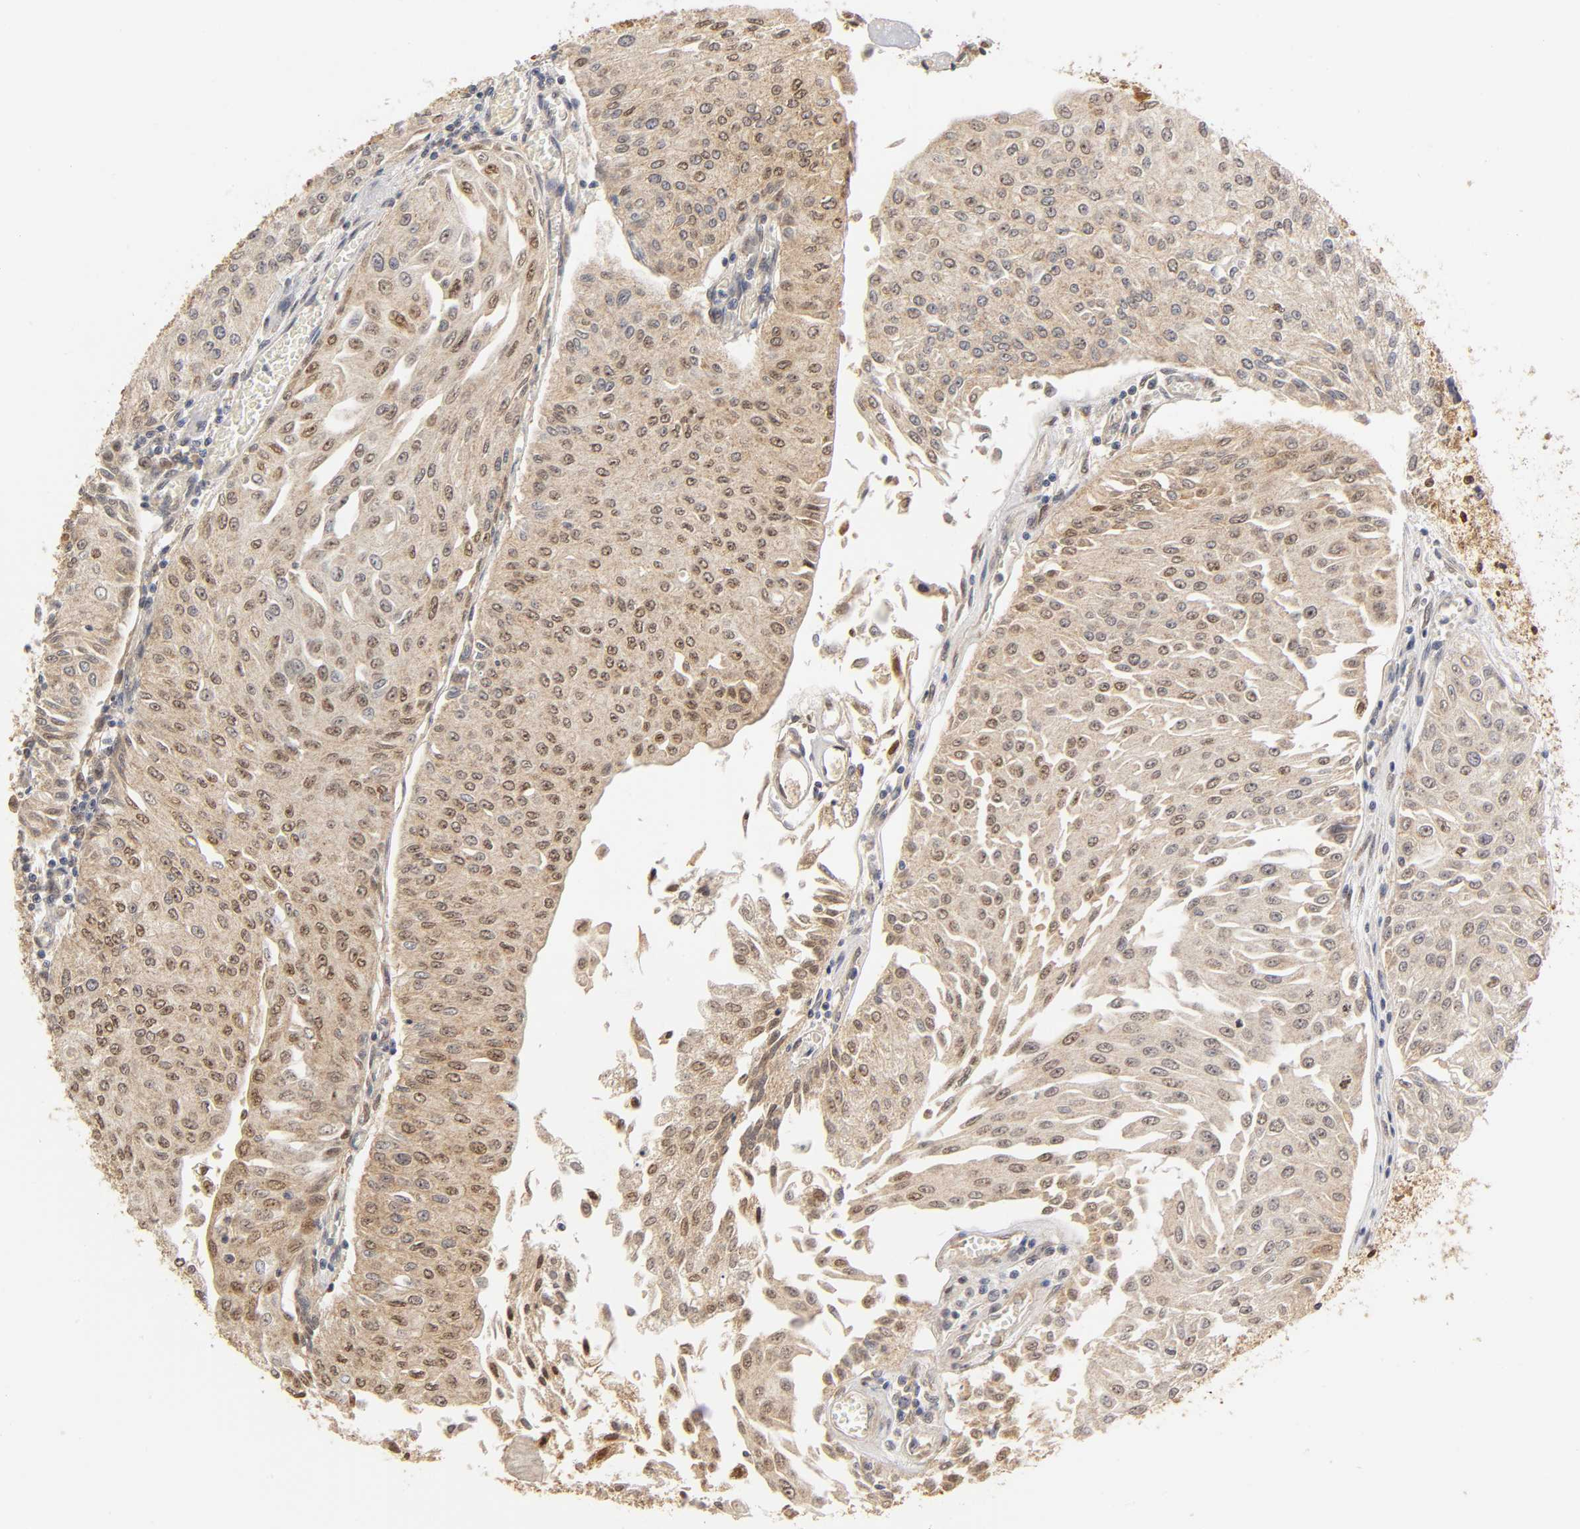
{"staining": {"intensity": "moderate", "quantity": "25%-75%", "location": "nuclear"}, "tissue": "urothelial cancer", "cell_type": "Tumor cells", "image_type": "cancer", "snomed": [{"axis": "morphology", "description": "Urothelial carcinoma, Low grade"}, {"axis": "topography", "description": "Urinary bladder"}], "caption": "Urothelial carcinoma (low-grade) stained with IHC displays moderate nuclear staining in about 25%-75% of tumor cells.", "gene": "PAFAH1B1", "patient": {"sex": "male", "age": 86}}